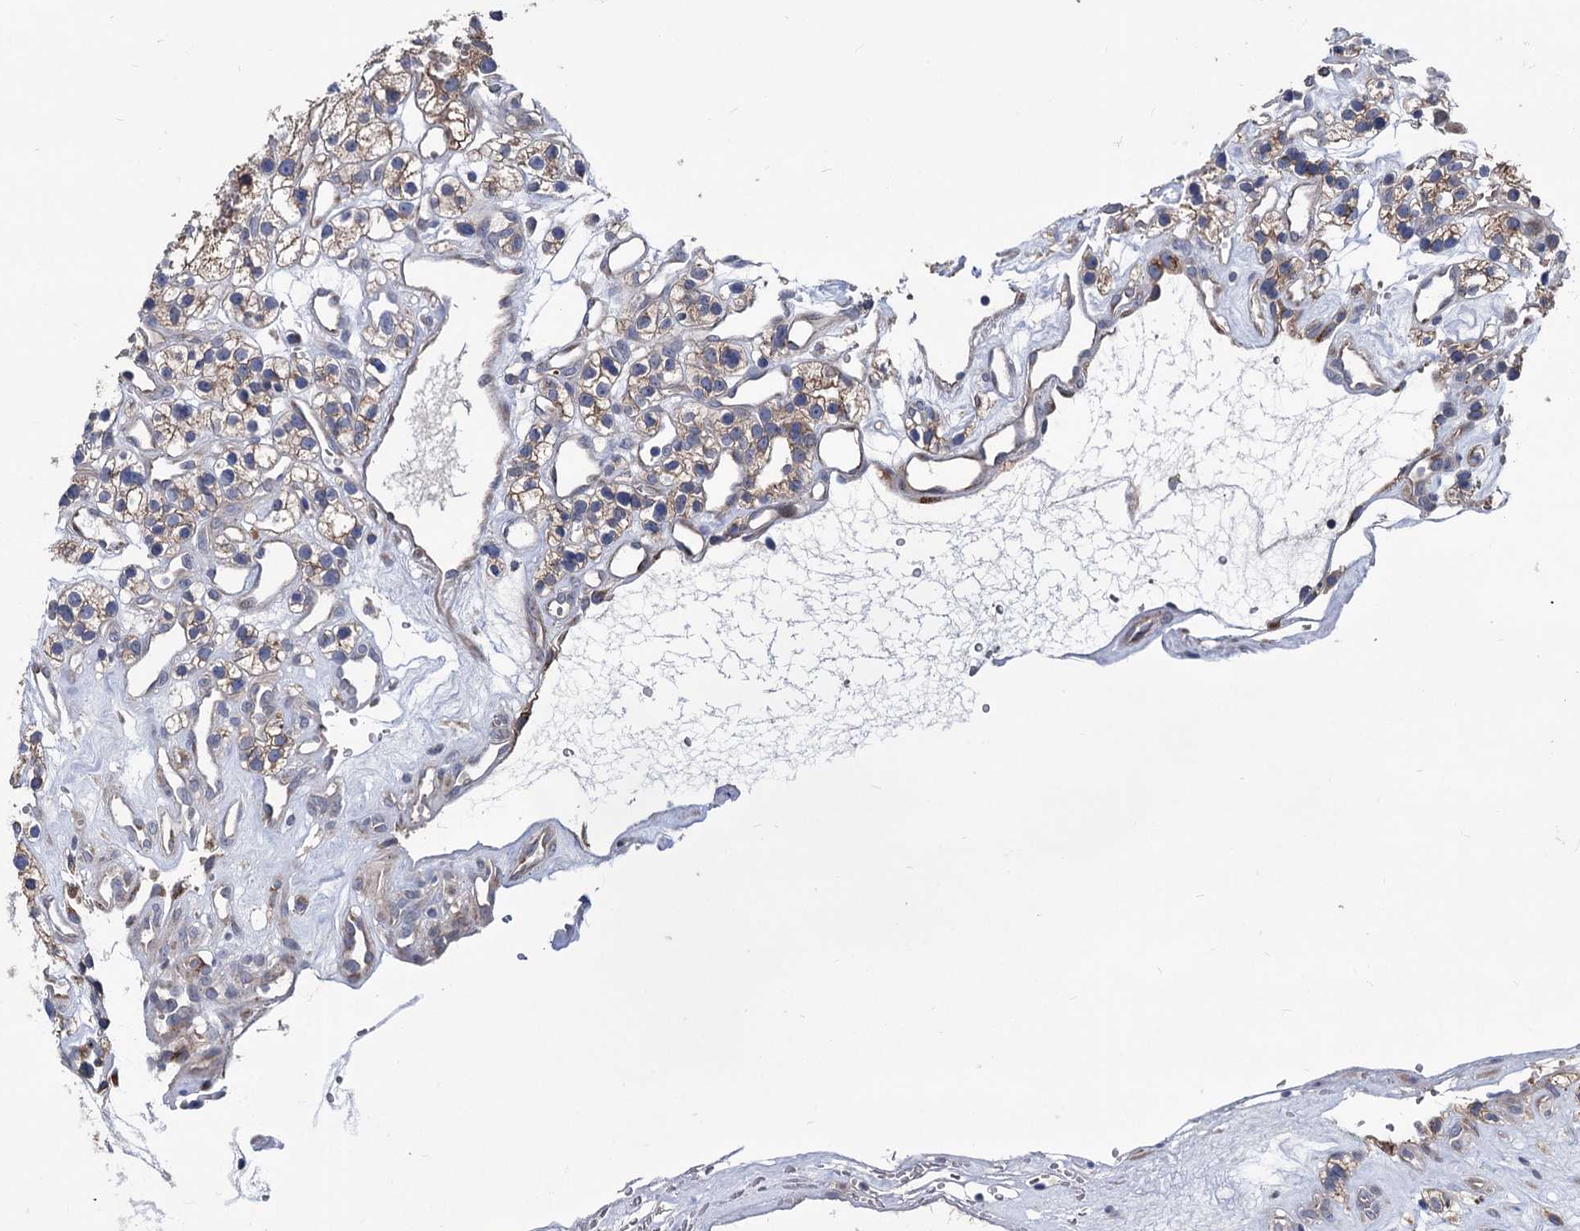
{"staining": {"intensity": "weak", "quantity": "25%-75%", "location": "cytoplasmic/membranous"}, "tissue": "renal cancer", "cell_type": "Tumor cells", "image_type": "cancer", "snomed": [{"axis": "morphology", "description": "Adenocarcinoma, NOS"}, {"axis": "topography", "description": "Kidney"}], "caption": "The micrograph shows staining of renal cancer, revealing weak cytoplasmic/membranous protein staining (brown color) within tumor cells. (DAB = brown stain, brightfield microscopy at high magnification).", "gene": "SMAGP", "patient": {"sex": "female", "age": 57}}